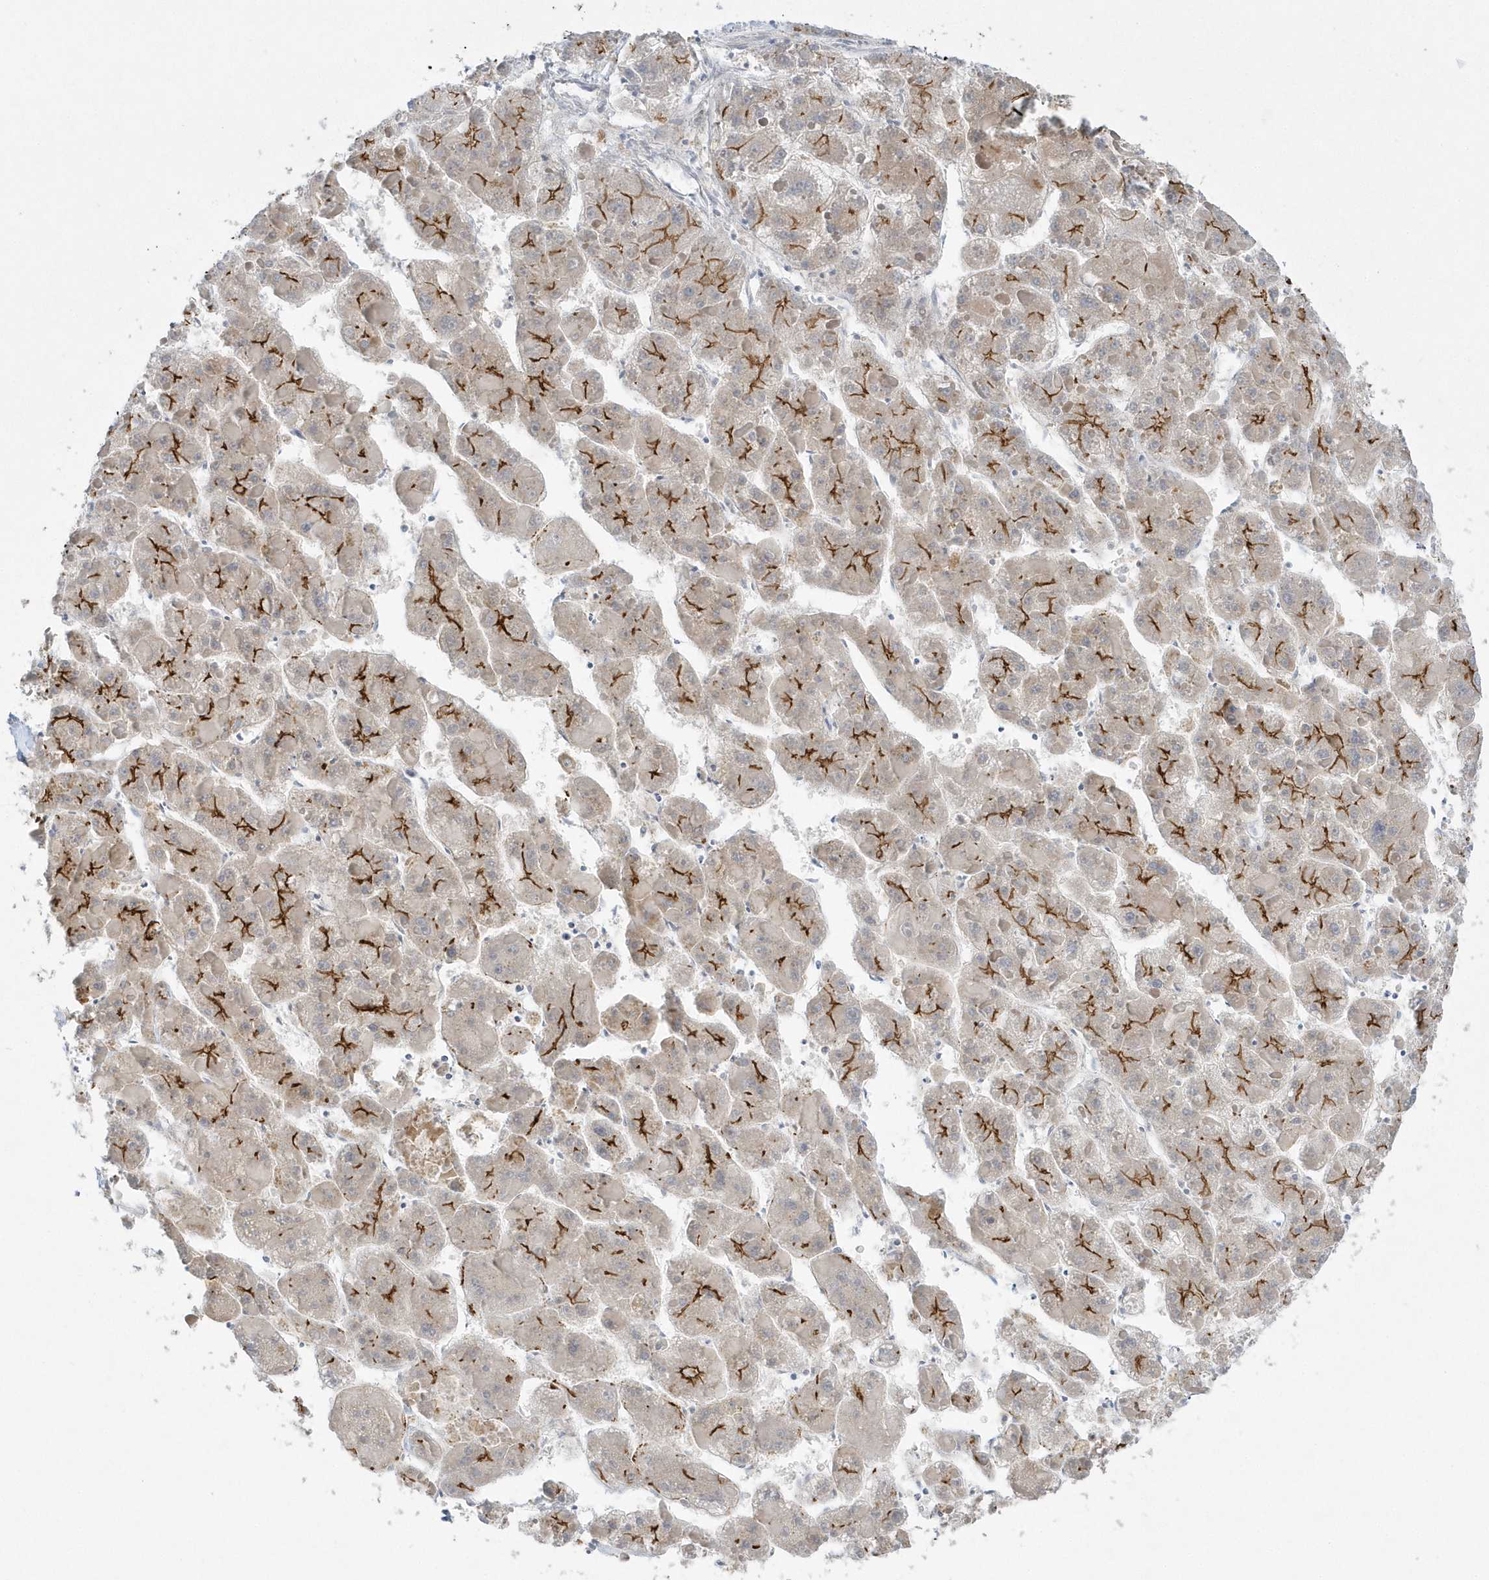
{"staining": {"intensity": "strong", "quantity": "25%-75%", "location": "cytoplasmic/membranous"}, "tissue": "liver cancer", "cell_type": "Tumor cells", "image_type": "cancer", "snomed": [{"axis": "morphology", "description": "Carcinoma, Hepatocellular, NOS"}, {"axis": "topography", "description": "Liver"}], "caption": "Protein expression analysis of human liver cancer reveals strong cytoplasmic/membranous expression in about 25%-75% of tumor cells.", "gene": "DNAJC18", "patient": {"sex": "female", "age": 73}}